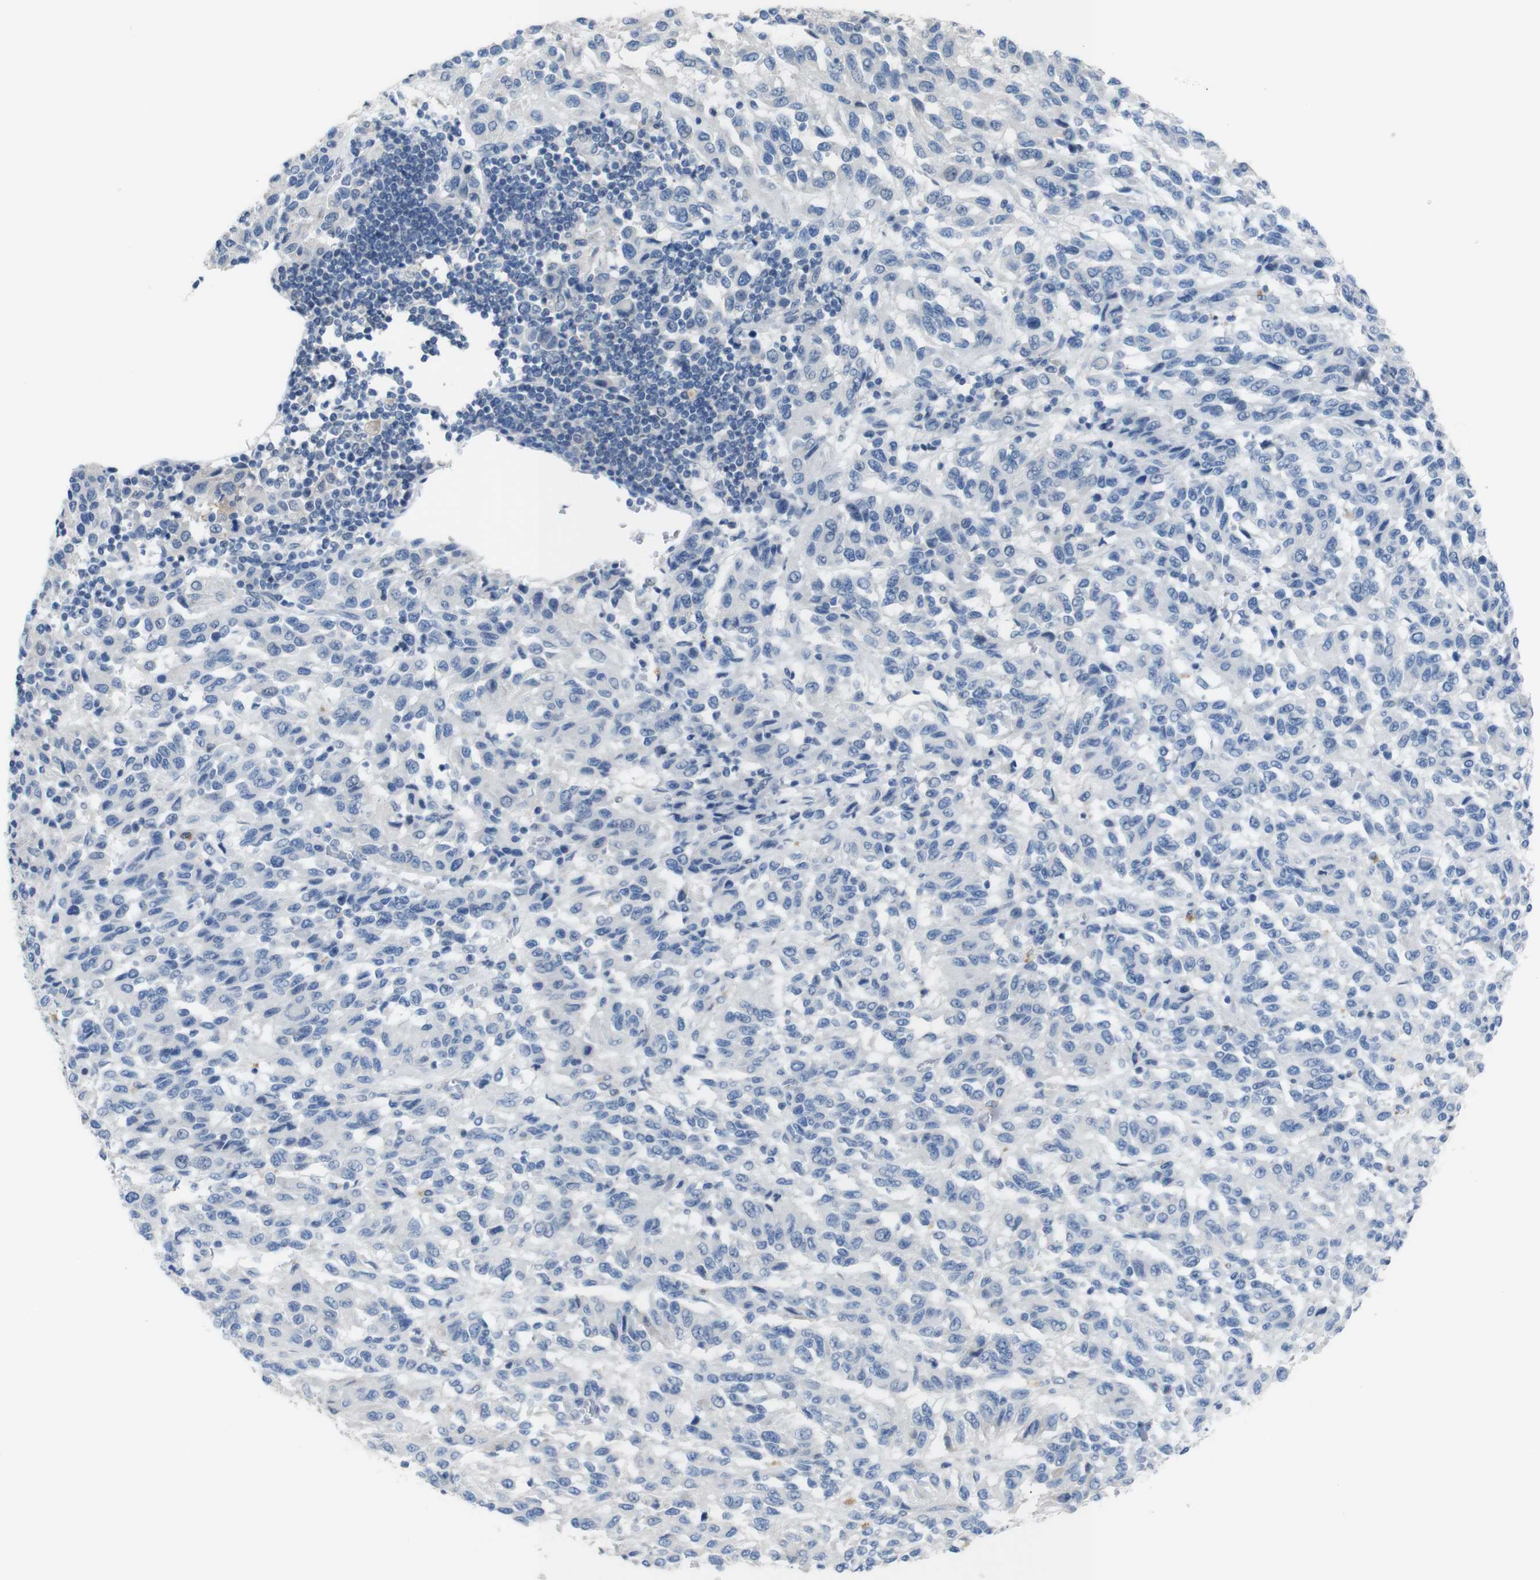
{"staining": {"intensity": "negative", "quantity": "none", "location": "none"}, "tissue": "melanoma", "cell_type": "Tumor cells", "image_type": "cancer", "snomed": [{"axis": "morphology", "description": "Malignant melanoma, Metastatic site"}, {"axis": "topography", "description": "Lung"}], "caption": "A histopathology image of human malignant melanoma (metastatic site) is negative for staining in tumor cells. (IHC, brightfield microscopy, high magnification).", "gene": "CHRM5", "patient": {"sex": "male", "age": 64}}